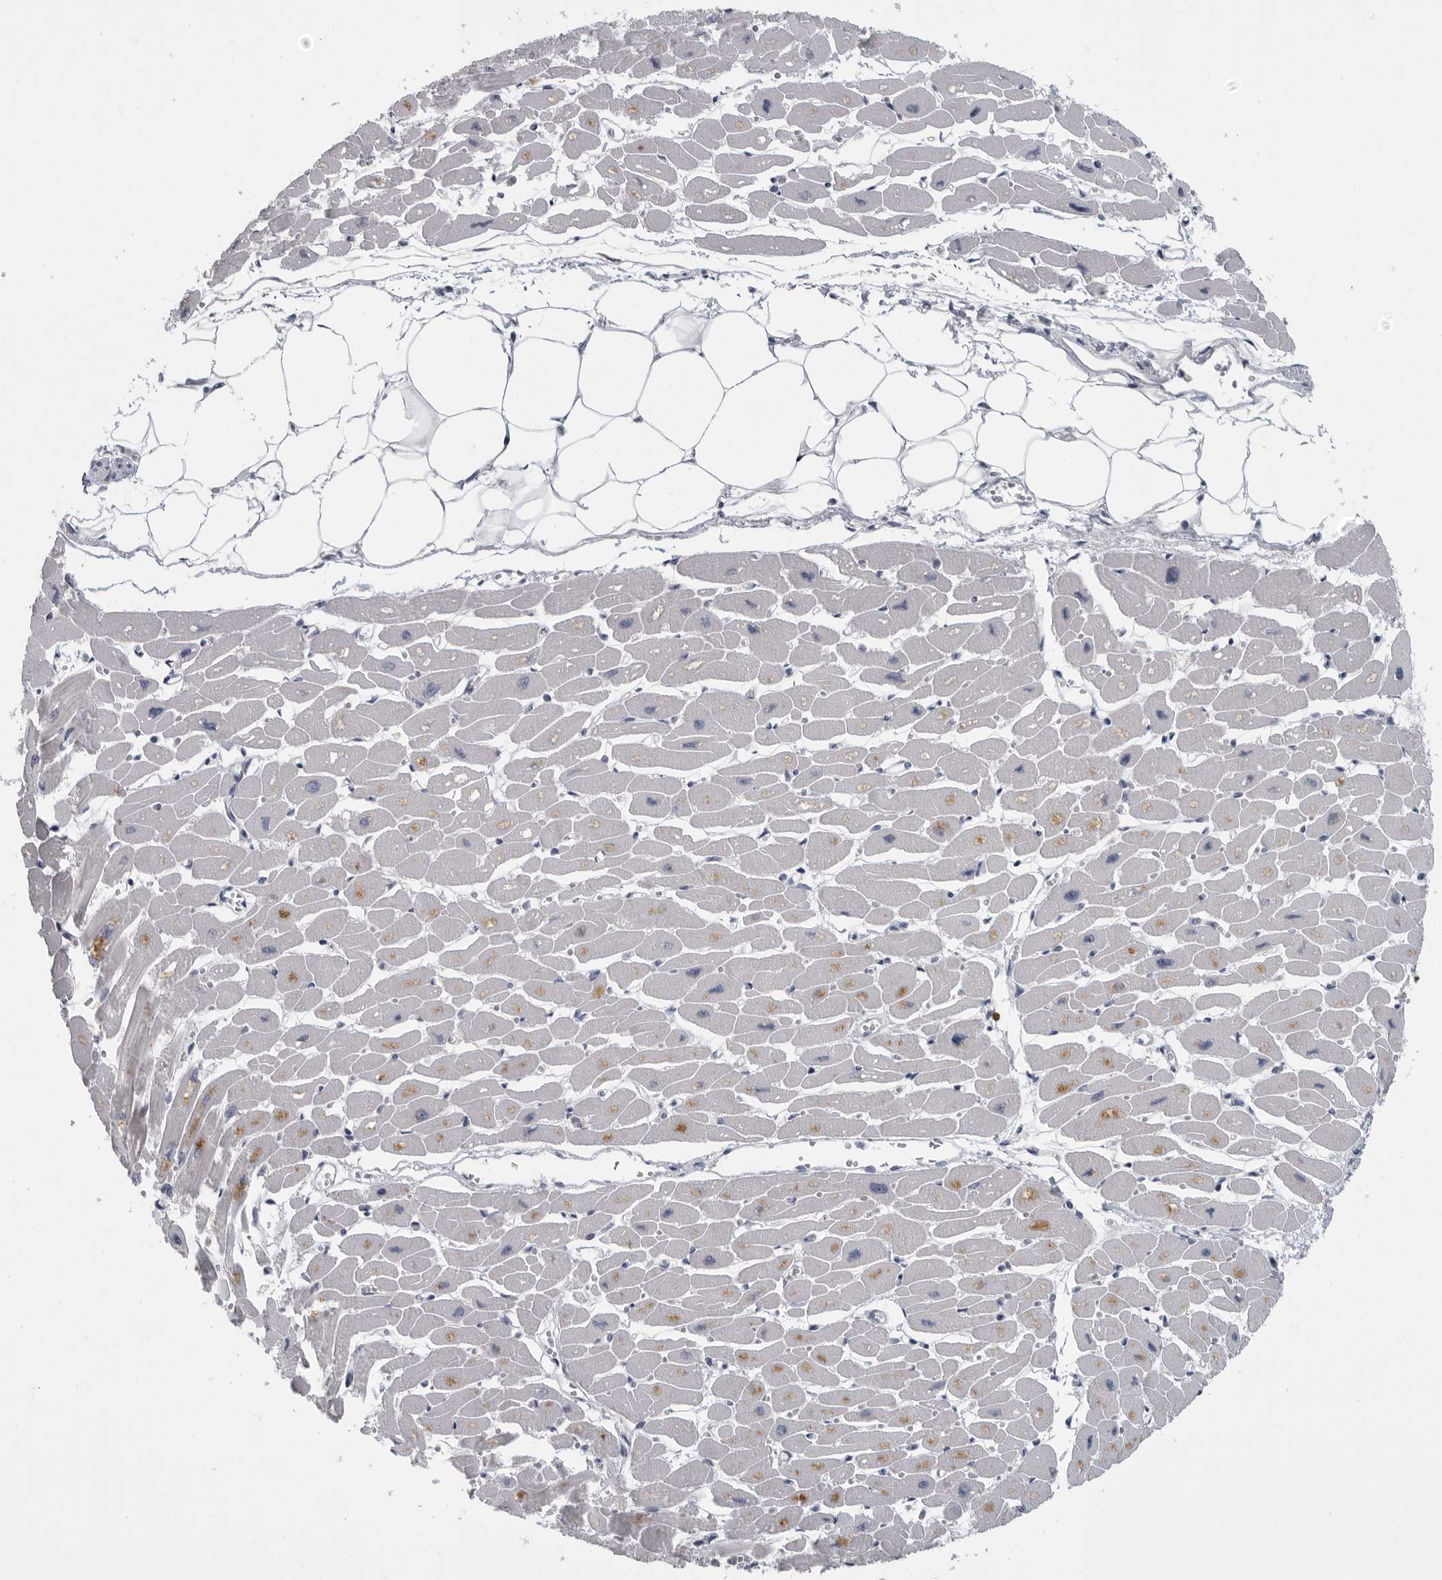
{"staining": {"intensity": "moderate", "quantity": "<25%", "location": "cytoplasmic/membranous"}, "tissue": "heart muscle", "cell_type": "Cardiomyocytes", "image_type": "normal", "snomed": [{"axis": "morphology", "description": "Normal tissue, NOS"}, {"axis": "topography", "description": "Heart"}], "caption": "Heart muscle stained for a protein displays moderate cytoplasmic/membranous positivity in cardiomyocytes. (DAB IHC with brightfield microscopy, high magnification).", "gene": "SLC25A39", "patient": {"sex": "female", "age": 54}}